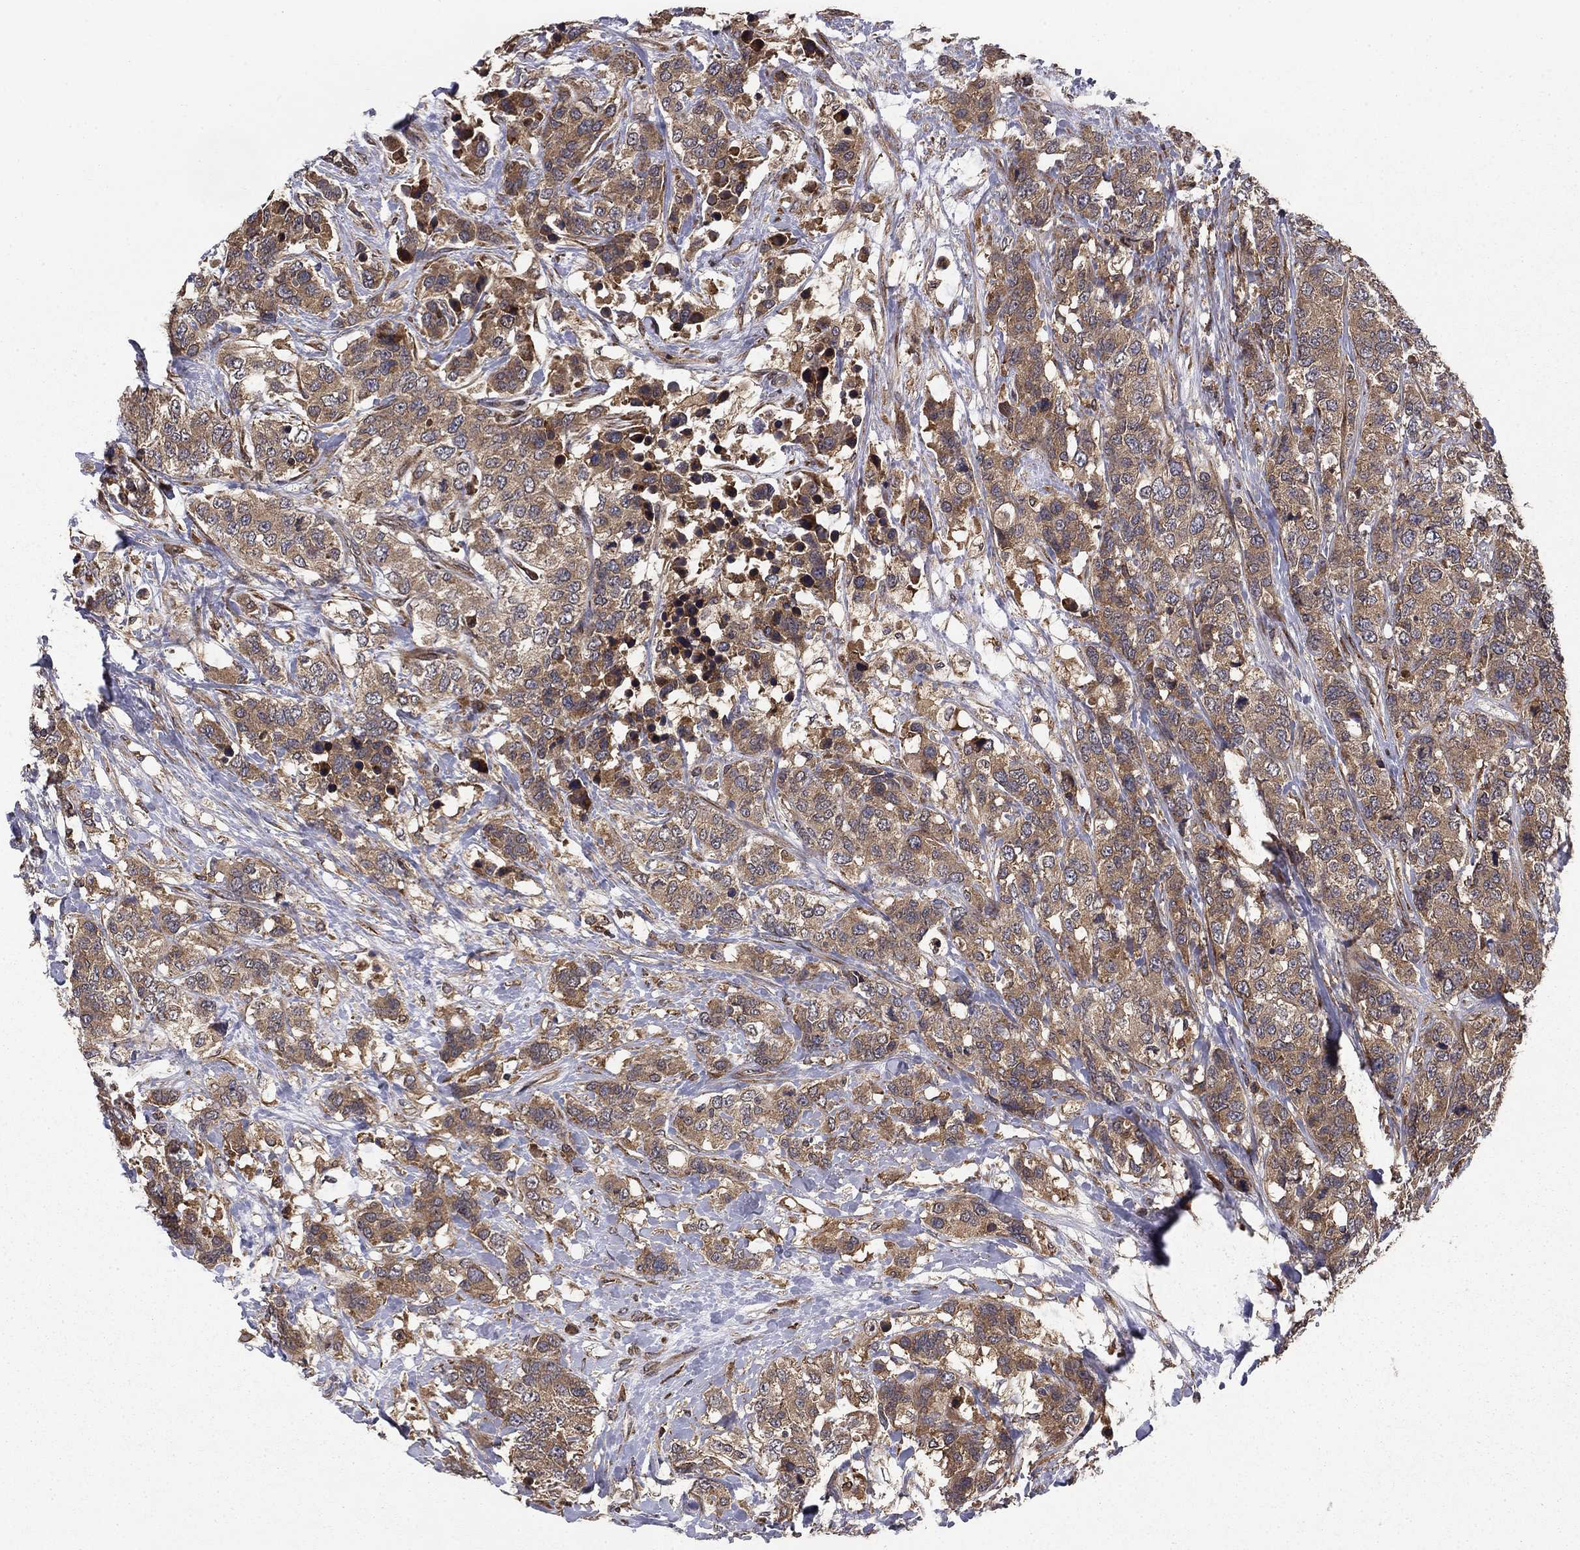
{"staining": {"intensity": "moderate", "quantity": "25%-75%", "location": "cytoplasmic/membranous"}, "tissue": "breast cancer", "cell_type": "Tumor cells", "image_type": "cancer", "snomed": [{"axis": "morphology", "description": "Lobular carcinoma"}, {"axis": "topography", "description": "Breast"}], "caption": "Breast cancer (lobular carcinoma) tissue exhibits moderate cytoplasmic/membranous staining in about 25%-75% of tumor cells, visualized by immunohistochemistry. (Stains: DAB in brown, nuclei in blue, Microscopy: brightfield microscopy at high magnification).", "gene": "BABAM2", "patient": {"sex": "female", "age": 59}}